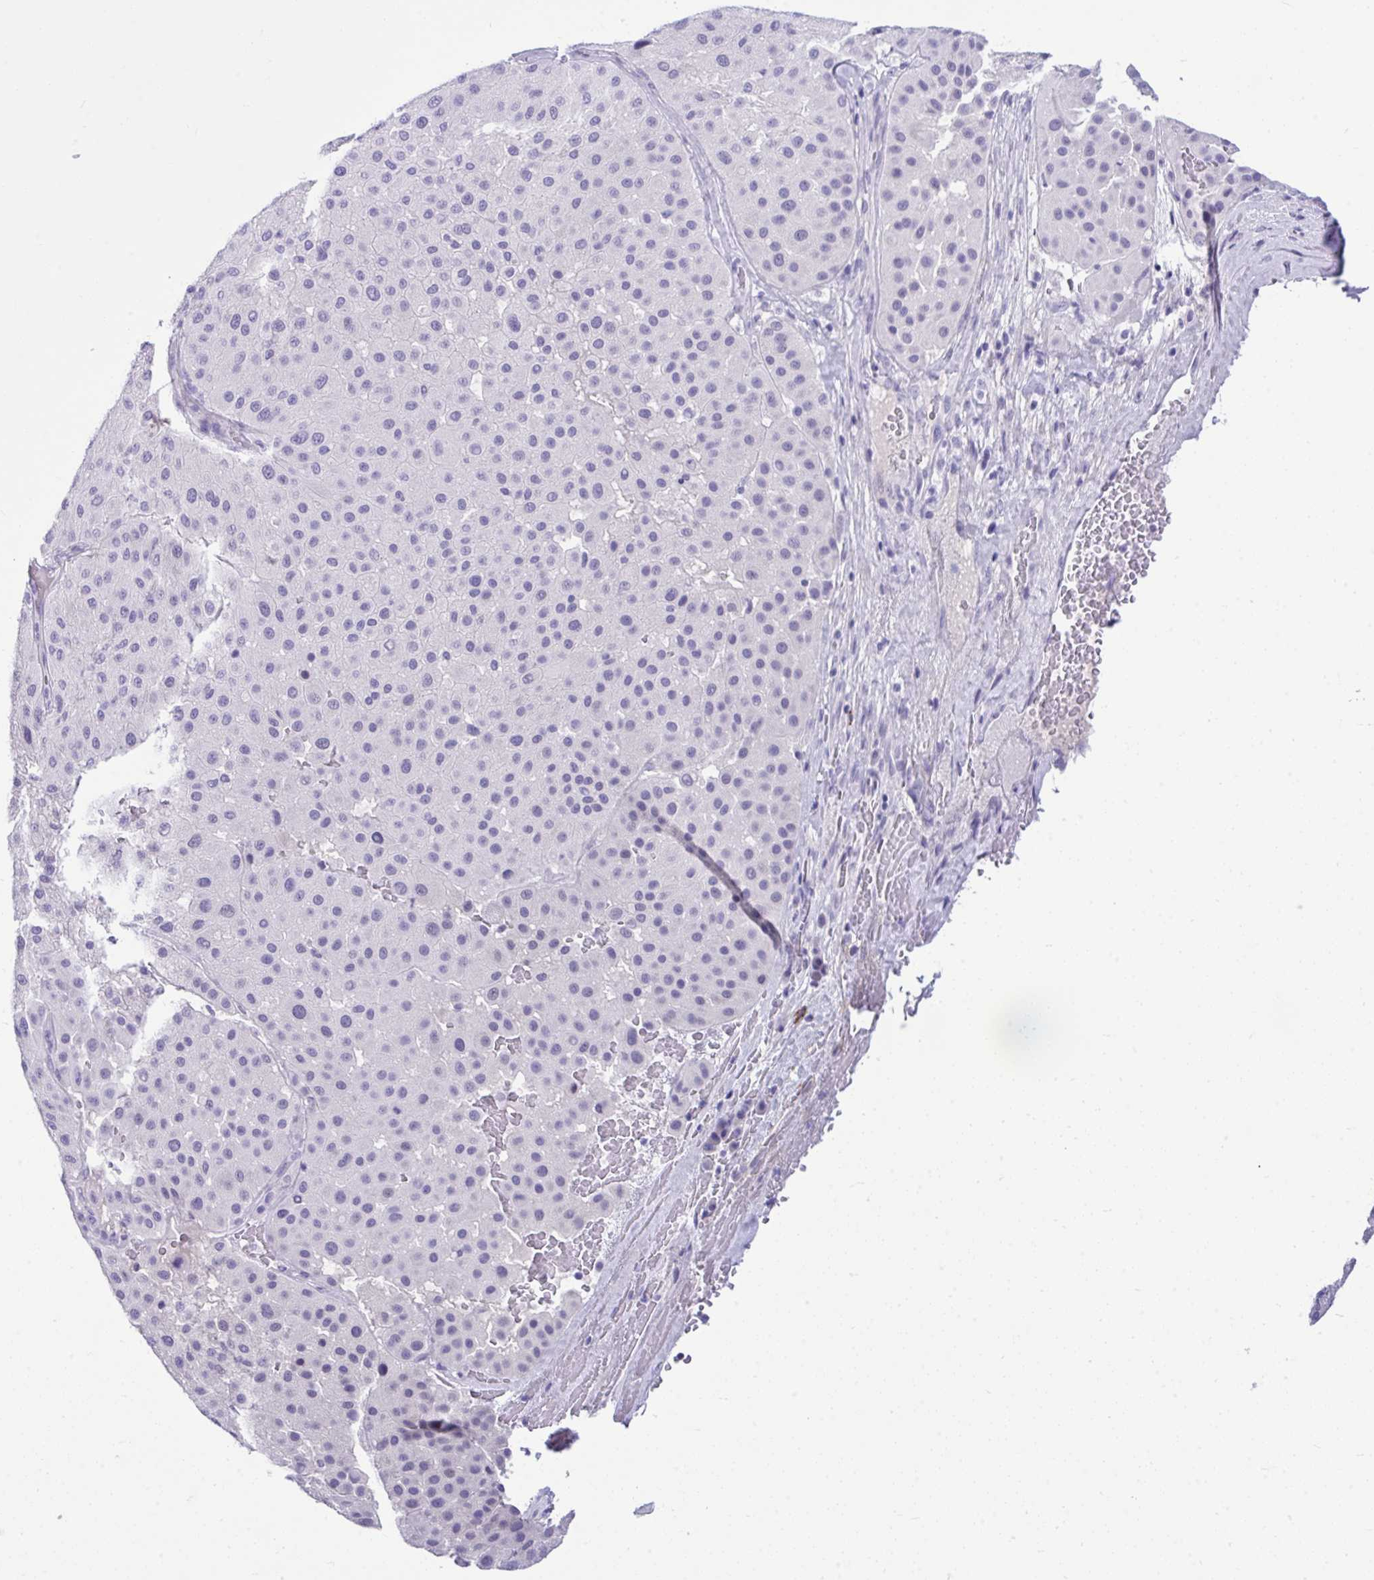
{"staining": {"intensity": "negative", "quantity": "none", "location": "none"}, "tissue": "melanoma", "cell_type": "Tumor cells", "image_type": "cancer", "snomed": [{"axis": "morphology", "description": "Malignant melanoma, Metastatic site"}, {"axis": "topography", "description": "Smooth muscle"}], "caption": "Tumor cells show no significant protein expression in melanoma.", "gene": "PIGZ", "patient": {"sex": "male", "age": 41}}